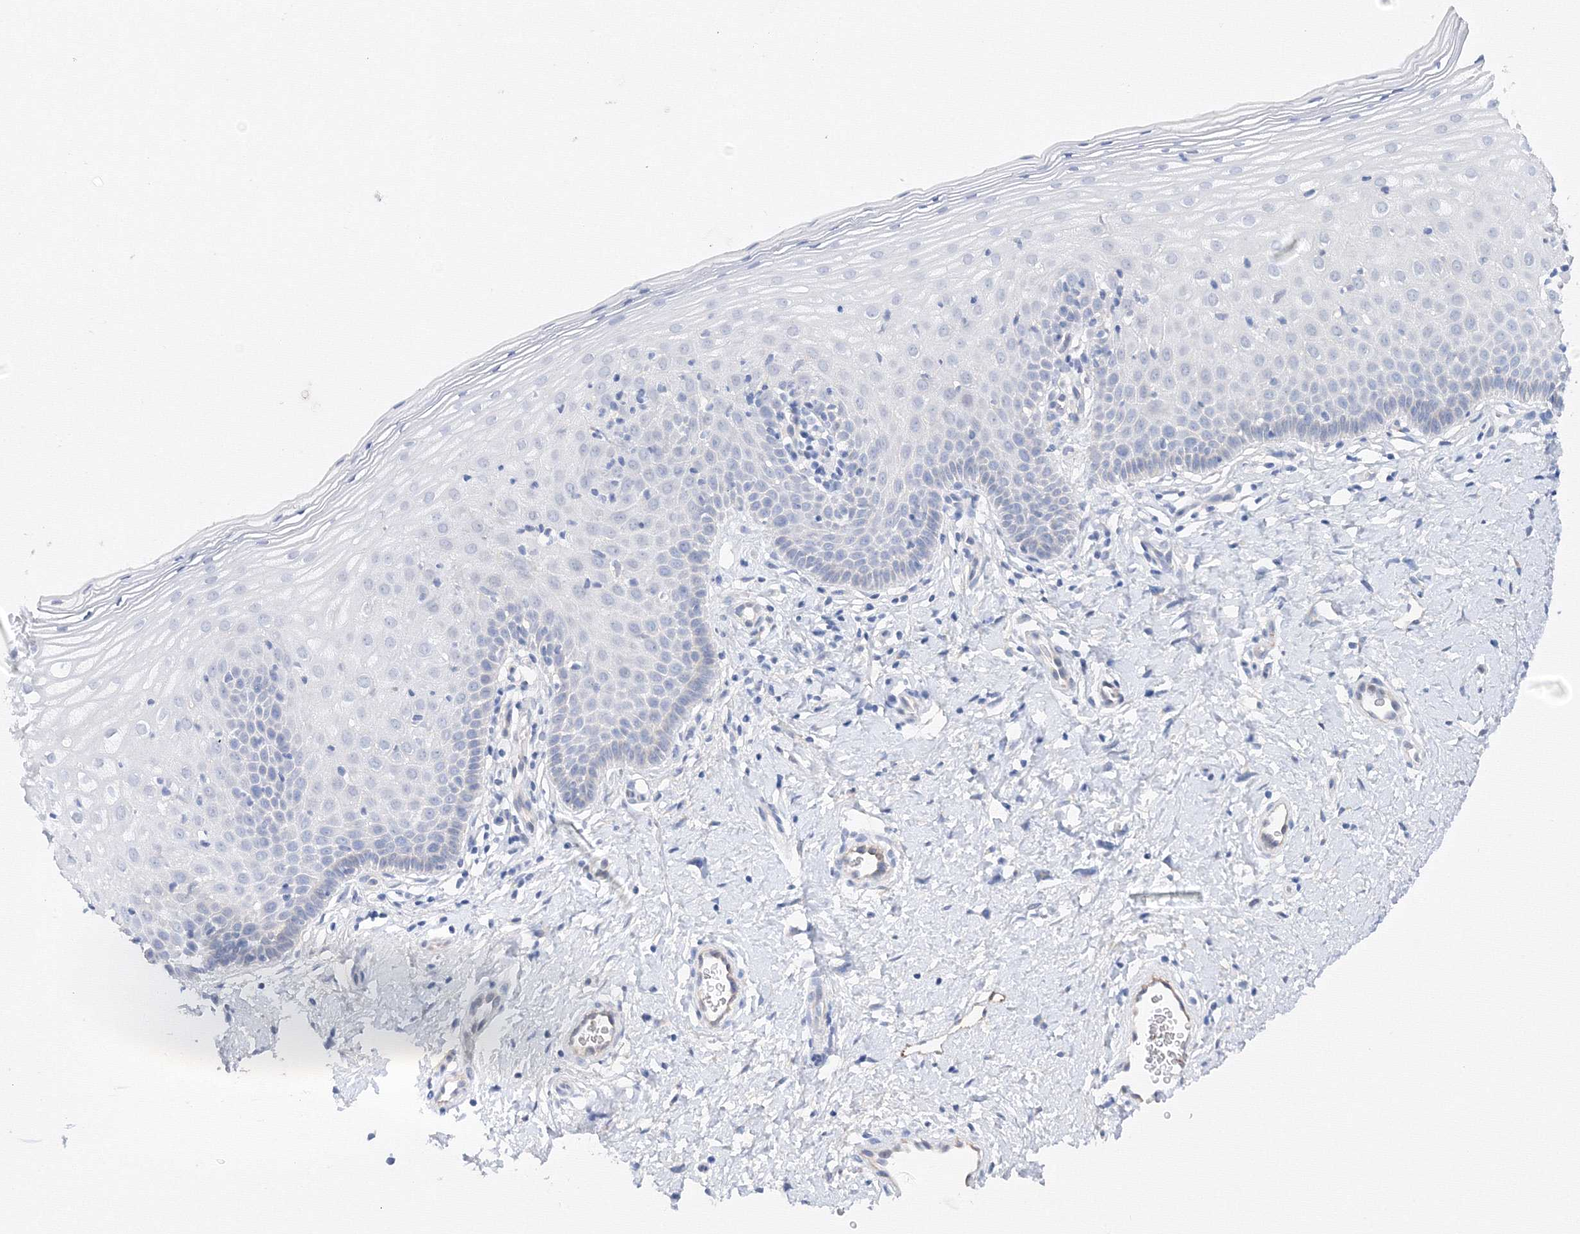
{"staining": {"intensity": "moderate", "quantity": "<25%", "location": "cytoplasmic/membranous"}, "tissue": "cervix", "cell_type": "Glandular cells", "image_type": "normal", "snomed": [{"axis": "morphology", "description": "Normal tissue, NOS"}, {"axis": "topography", "description": "Cervix"}], "caption": "A low amount of moderate cytoplasmic/membranous staining is identified in about <25% of glandular cells in benign cervix. Using DAB (brown) and hematoxylin (blue) stains, captured at high magnification using brightfield microscopy.", "gene": "TAMM41", "patient": {"sex": "female", "age": 36}}